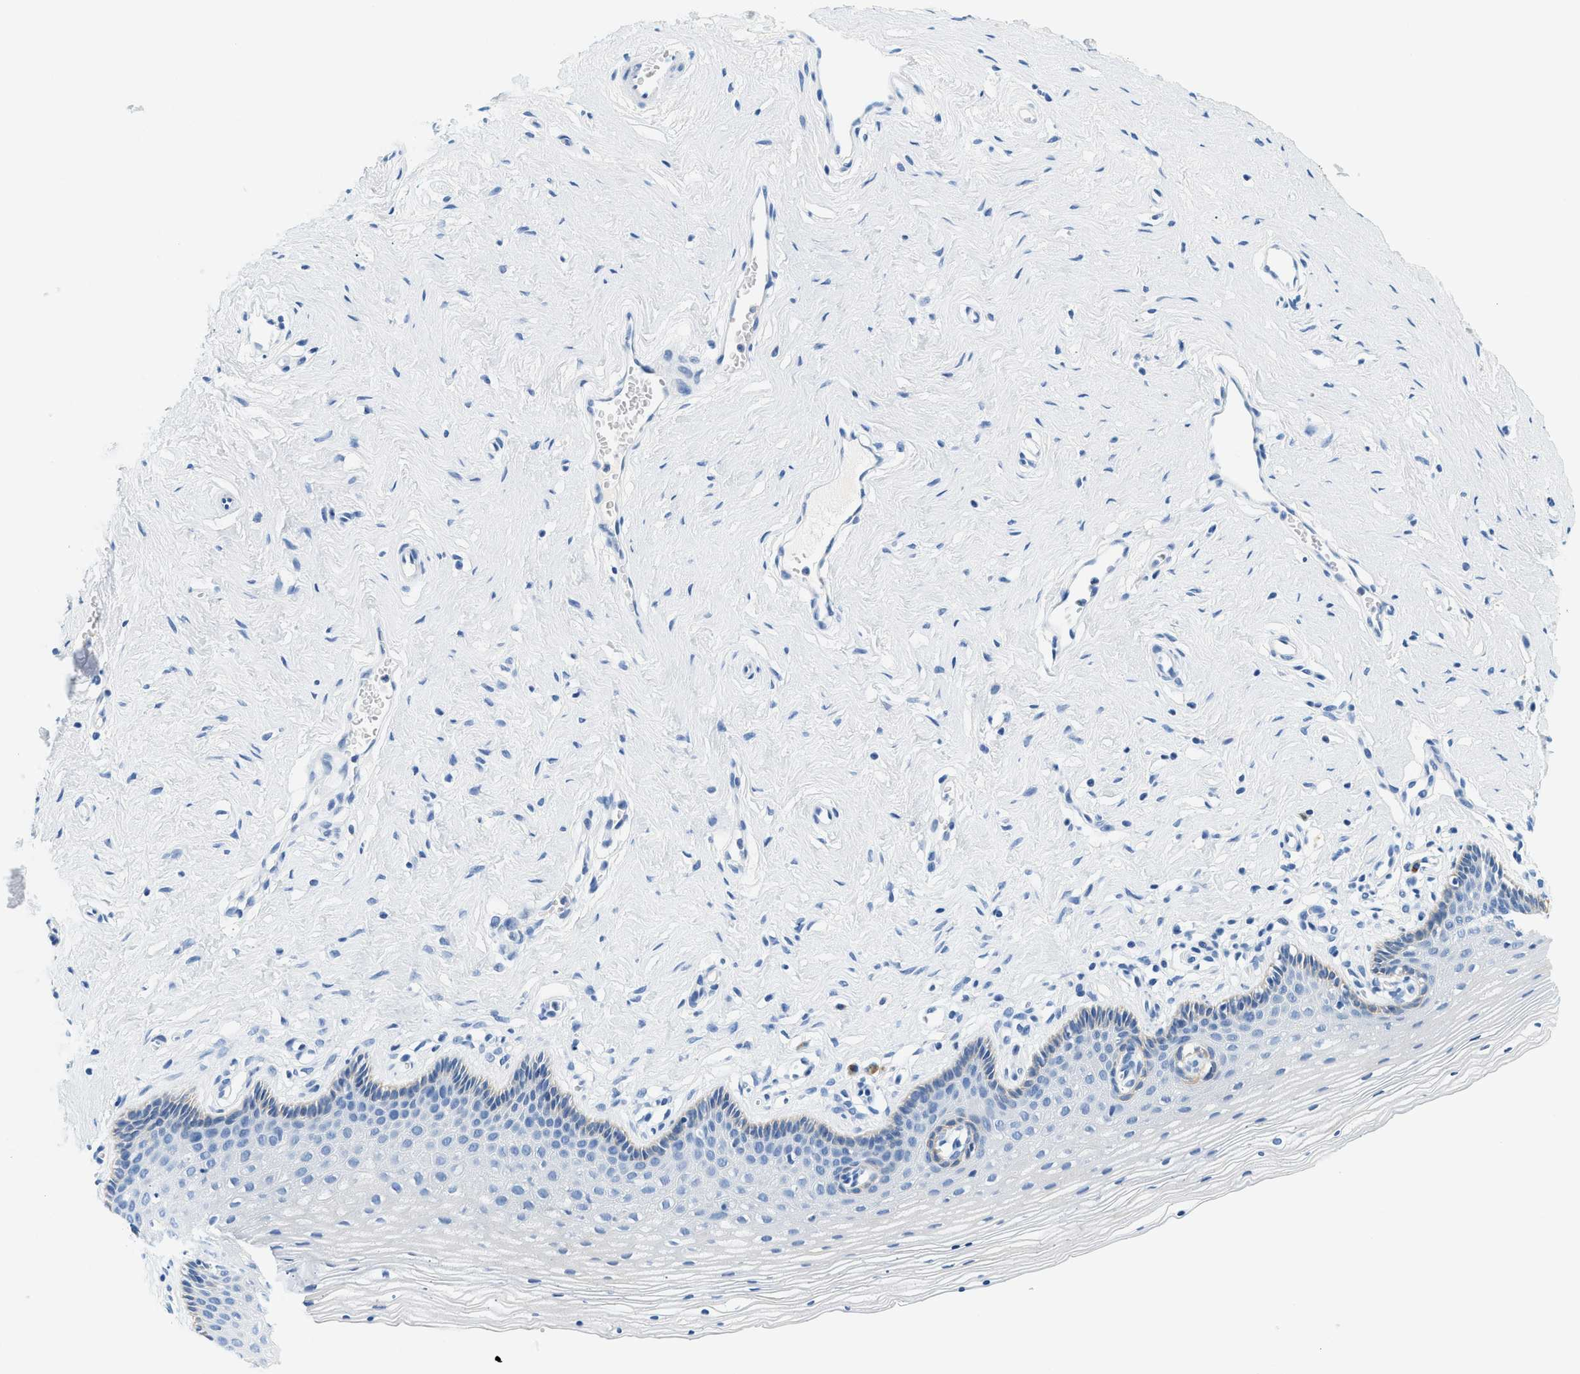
{"staining": {"intensity": "negative", "quantity": "none", "location": "none"}, "tissue": "vagina", "cell_type": "Squamous epithelial cells", "image_type": "normal", "snomed": [{"axis": "morphology", "description": "Normal tissue, NOS"}, {"axis": "topography", "description": "Vagina"}], "caption": "This is an immunohistochemistry (IHC) image of benign vagina. There is no positivity in squamous epithelial cells.", "gene": "STXBP2", "patient": {"sex": "female", "age": 32}}